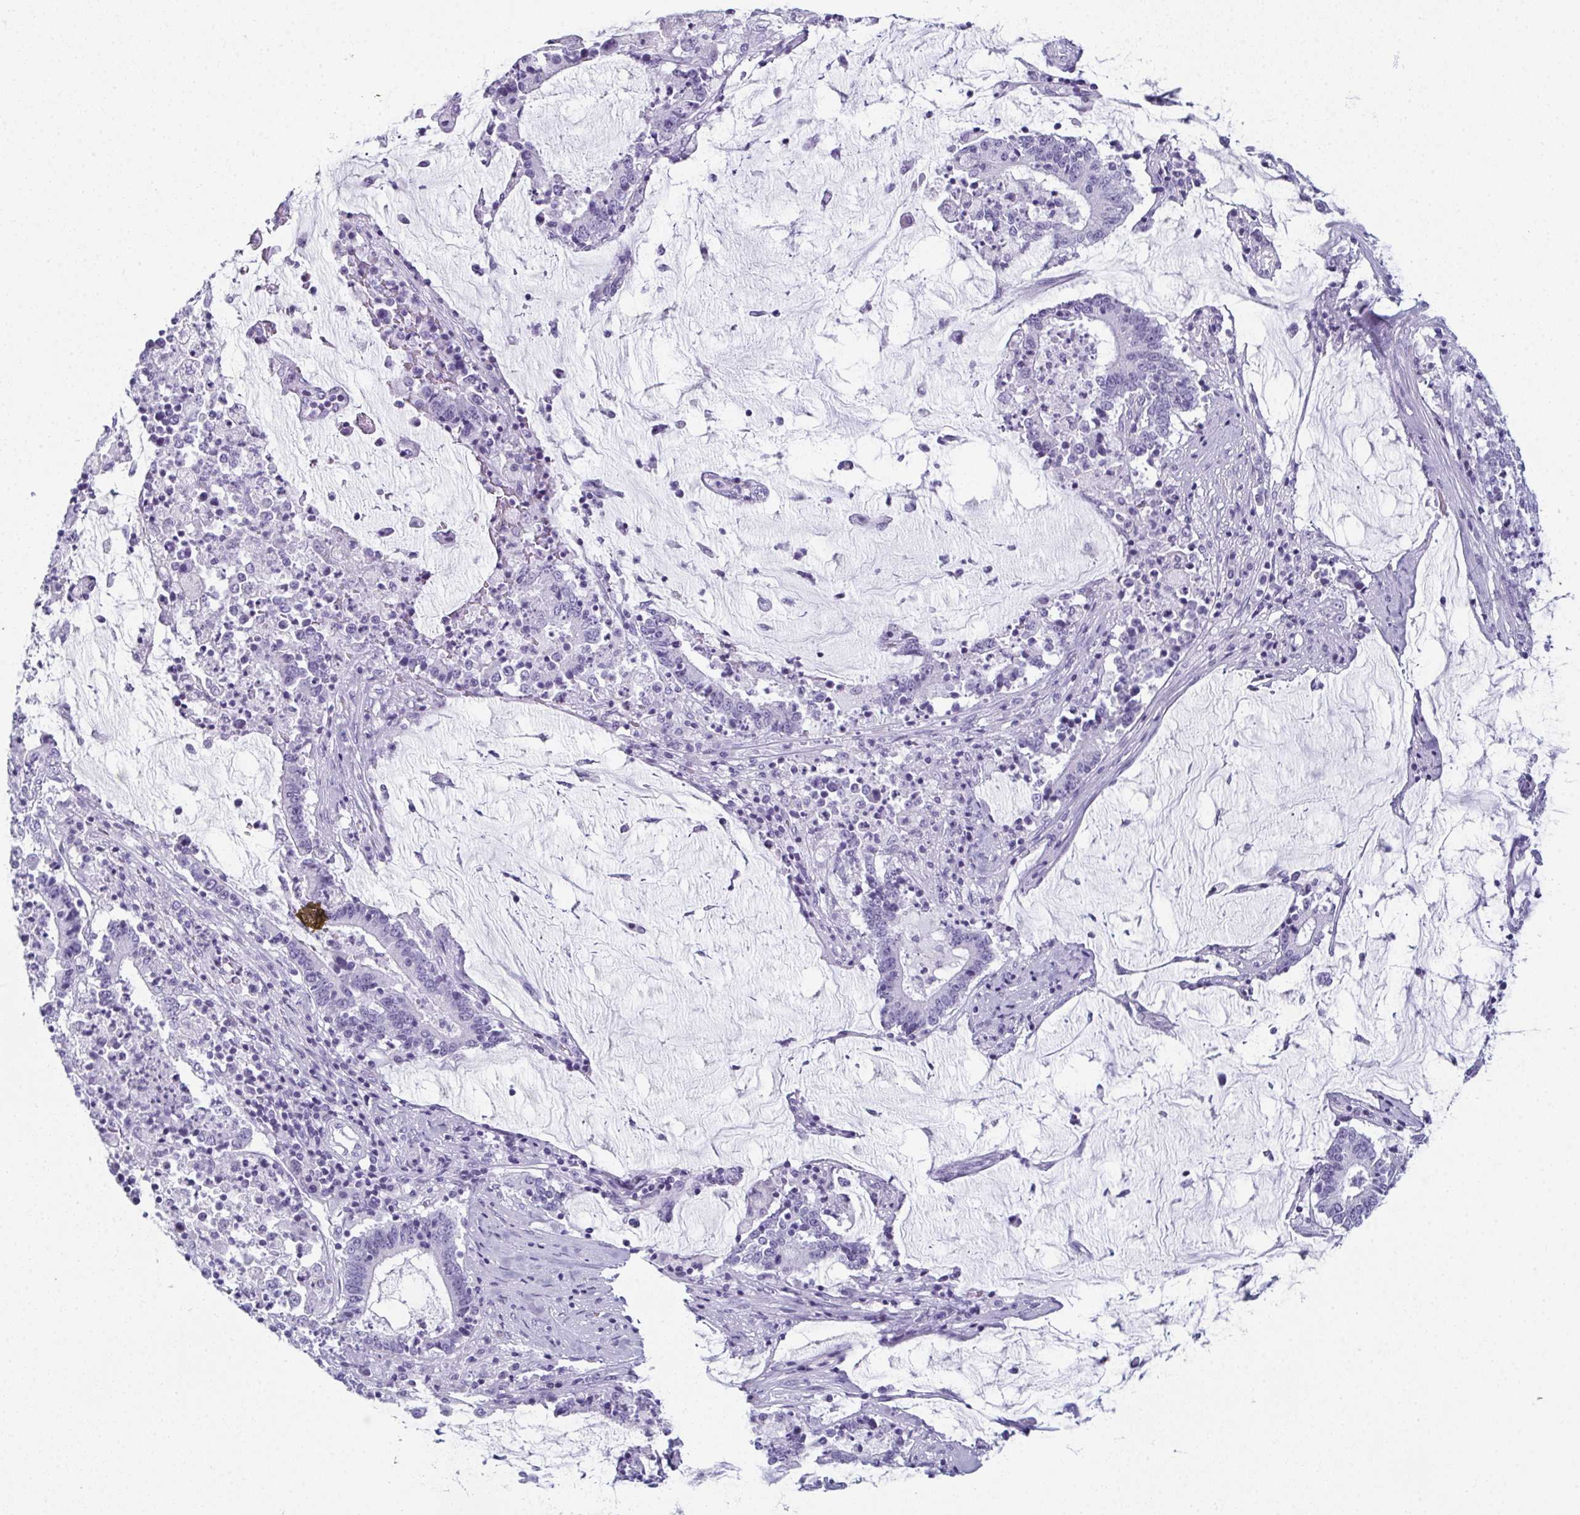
{"staining": {"intensity": "negative", "quantity": "none", "location": "none"}, "tissue": "stomach cancer", "cell_type": "Tumor cells", "image_type": "cancer", "snomed": [{"axis": "morphology", "description": "Adenocarcinoma, NOS"}, {"axis": "topography", "description": "Stomach, upper"}], "caption": "Immunohistochemical staining of stomach adenocarcinoma shows no significant expression in tumor cells.", "gene": "ENKUR", "patient": {"sex": "male", "age": 68}}